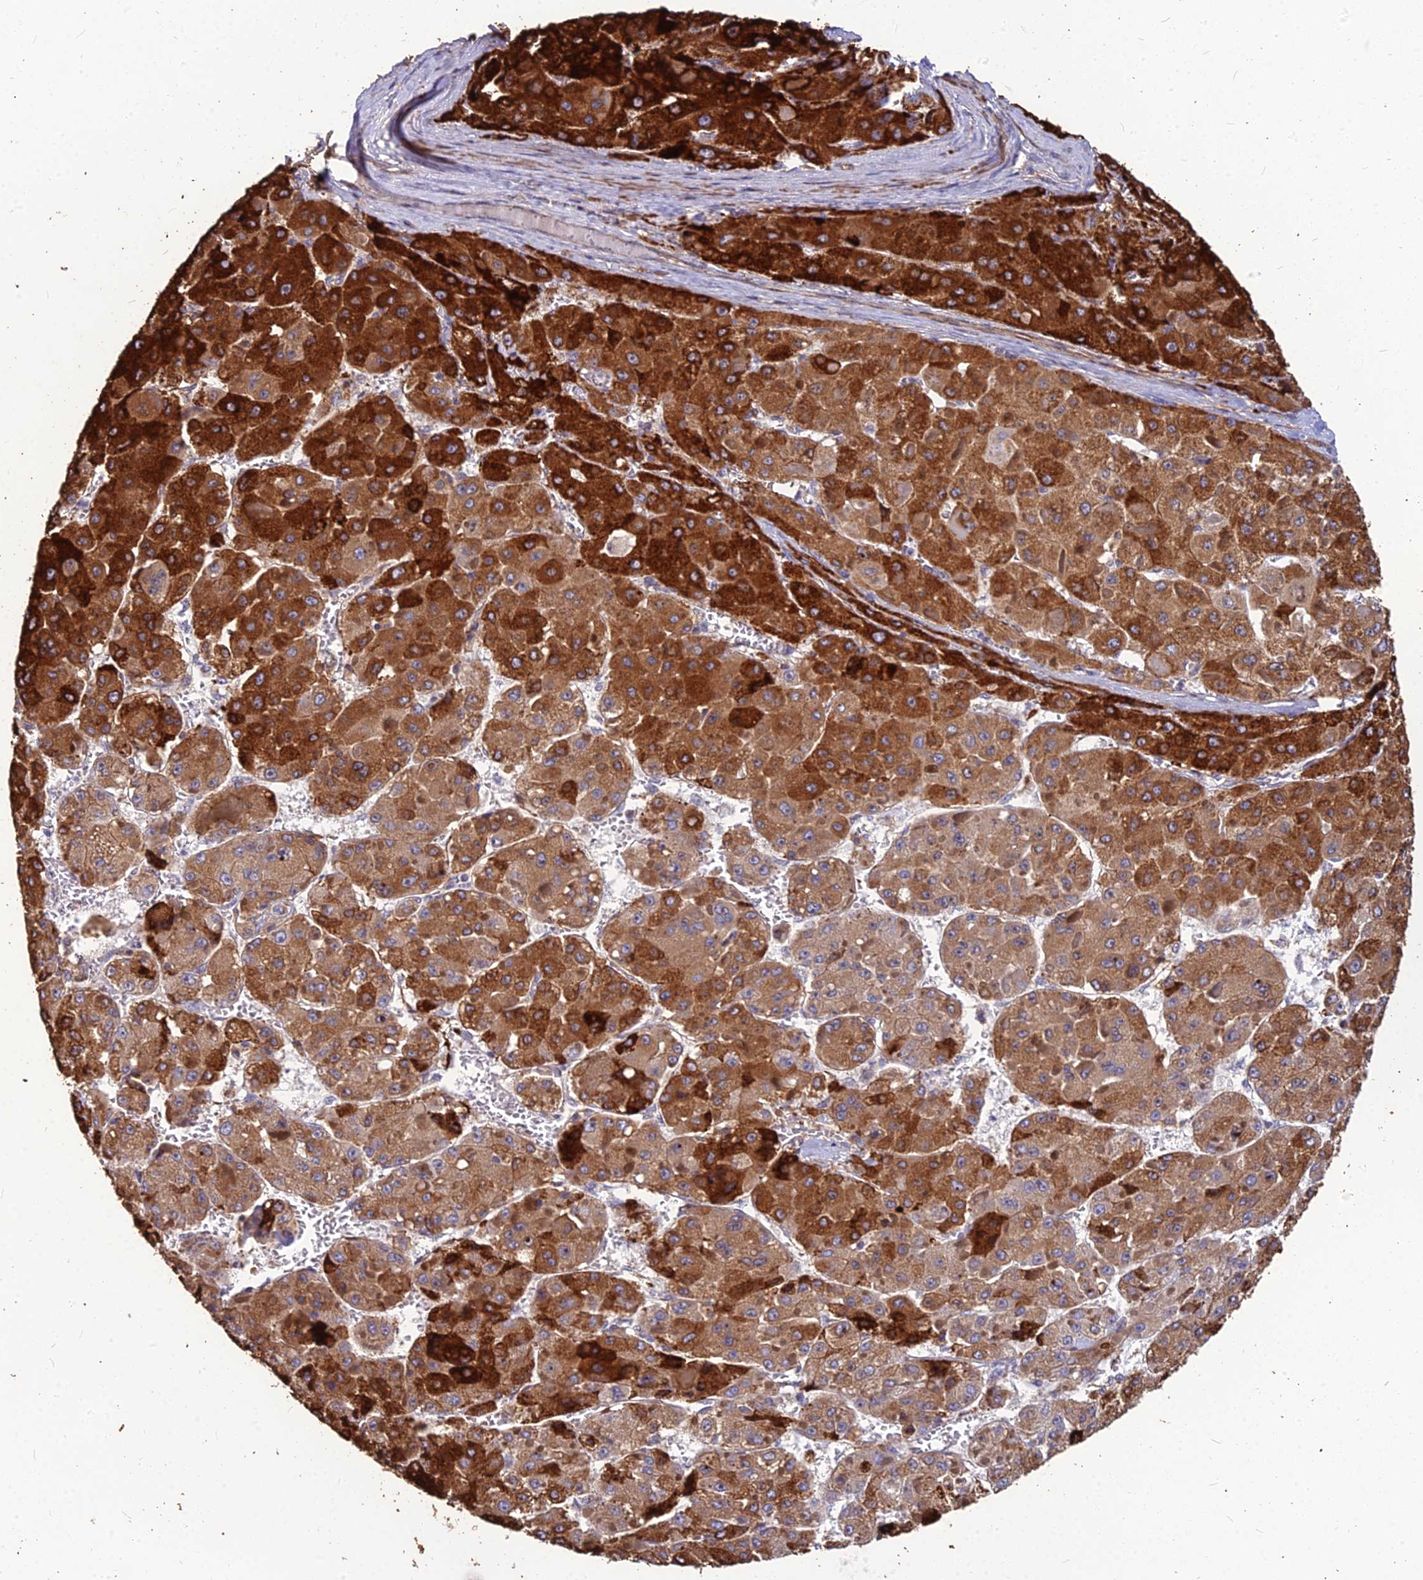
{"staining": {"intensity": "strong", "quantity": ">75%", "location": "cytoplasmic/membranous"}, "tissue": "liver cancer", "cell_type": "Tumor cells", "image_type": "cancer", "snomed": [{"axis": "morphology", "description": "Carcinoma, Hepatocellular, NOS"}, {"axis": "topography", "description": "Liver"}], "caption": "Liver cancer (hepatocellular carcinoma) tissue demonstrates strong cytoplasmic/membranous expression in about >75% of tumor cells", "gene": "LEKR1", "patient": {"sex": "female", "age": 73}}